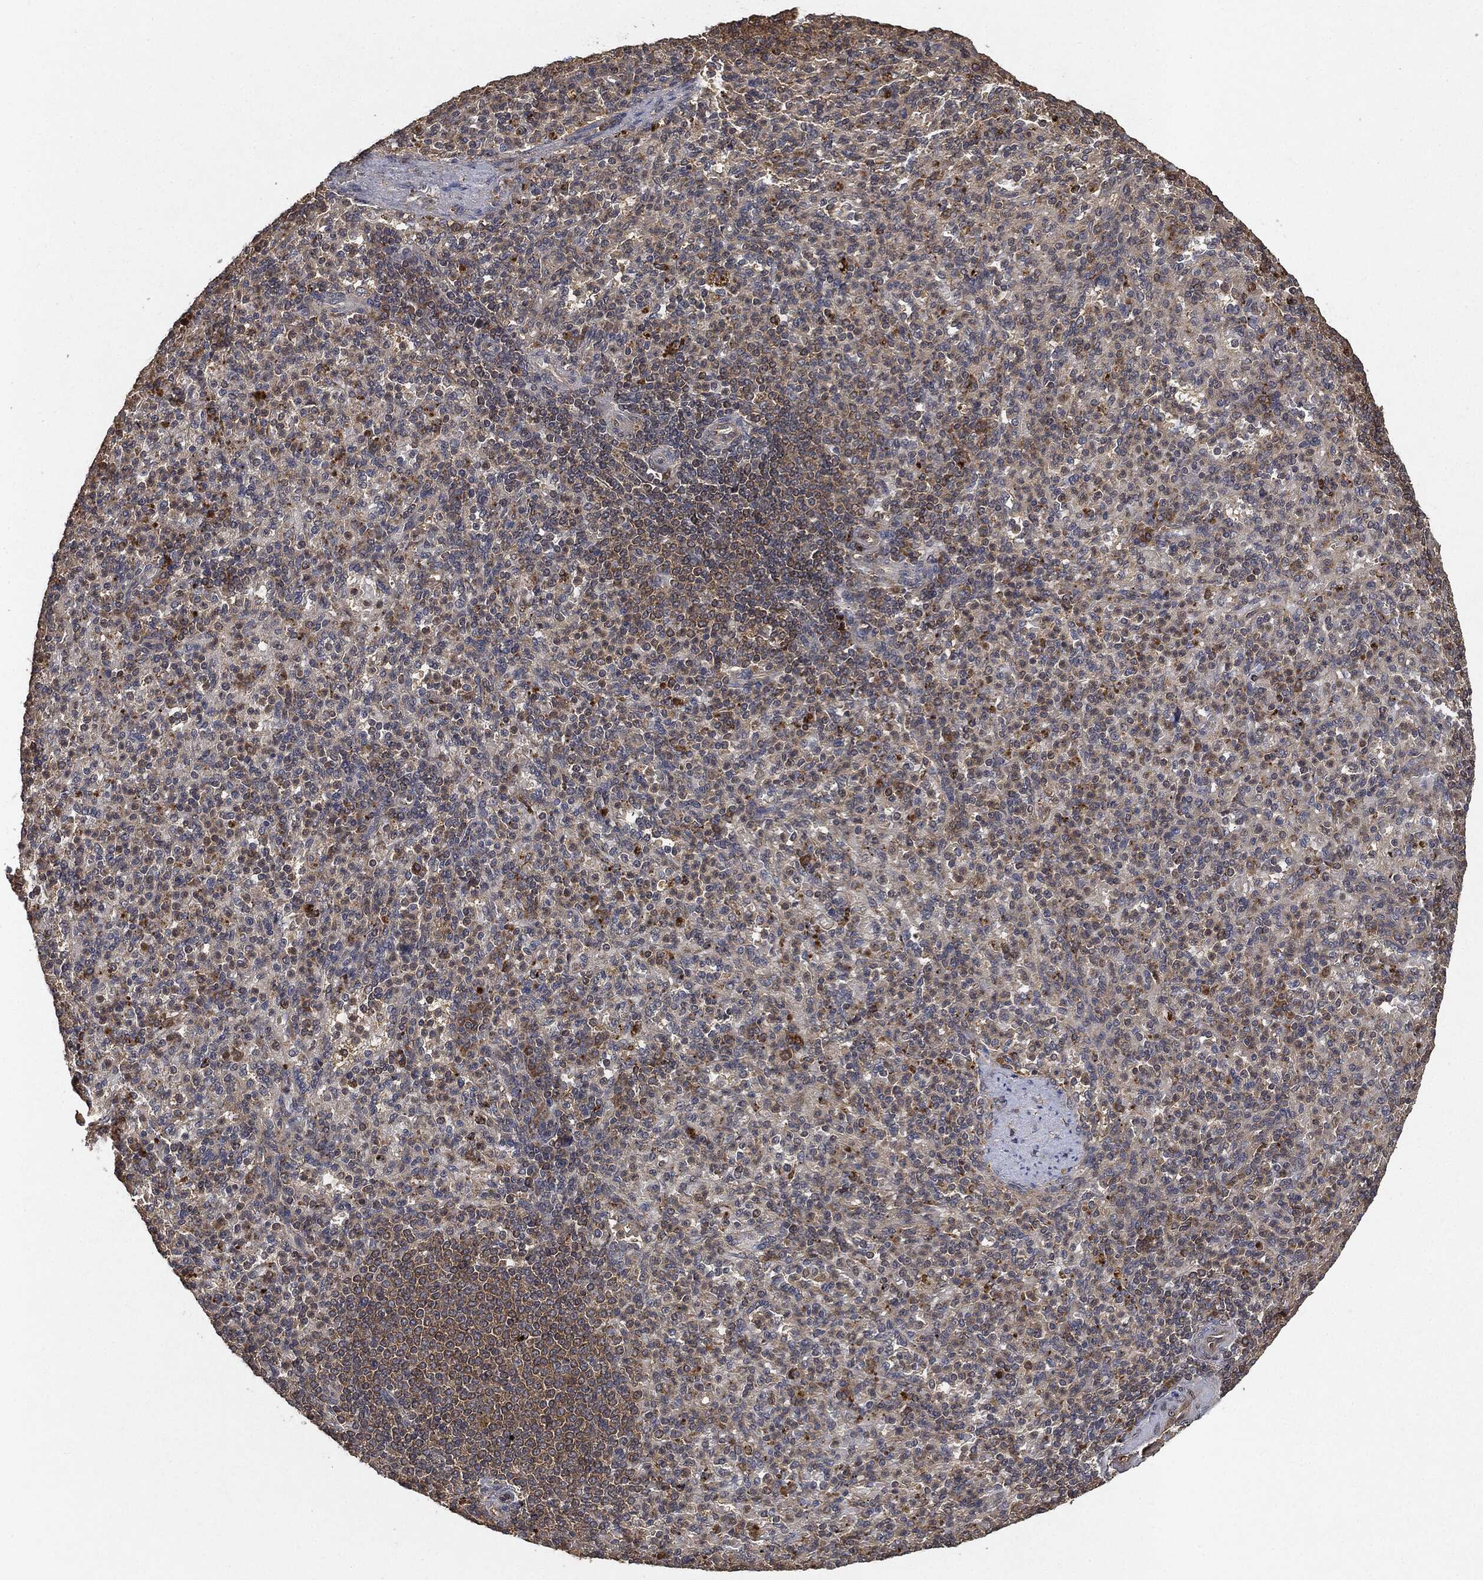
{"staining": {"intensity": "weak", "quantity": "<25%", "location": "cytoplasmic/membranous"}, "tissue": "spleen", "cell_type": "Cells in red pulp", "image_type": "normal", "snomed": [{"axis": "morphology", "description": "Normal tissue, NOS"}, {"axis": "topography", "description": "Spleen"}], "caption": "High power microscopy image of an IHC histopathology image of normal spleen, revealing no significant expression in cells in red pulp.", "gene": "BRAF", "patient": {"sex": "female", "age": 74}}